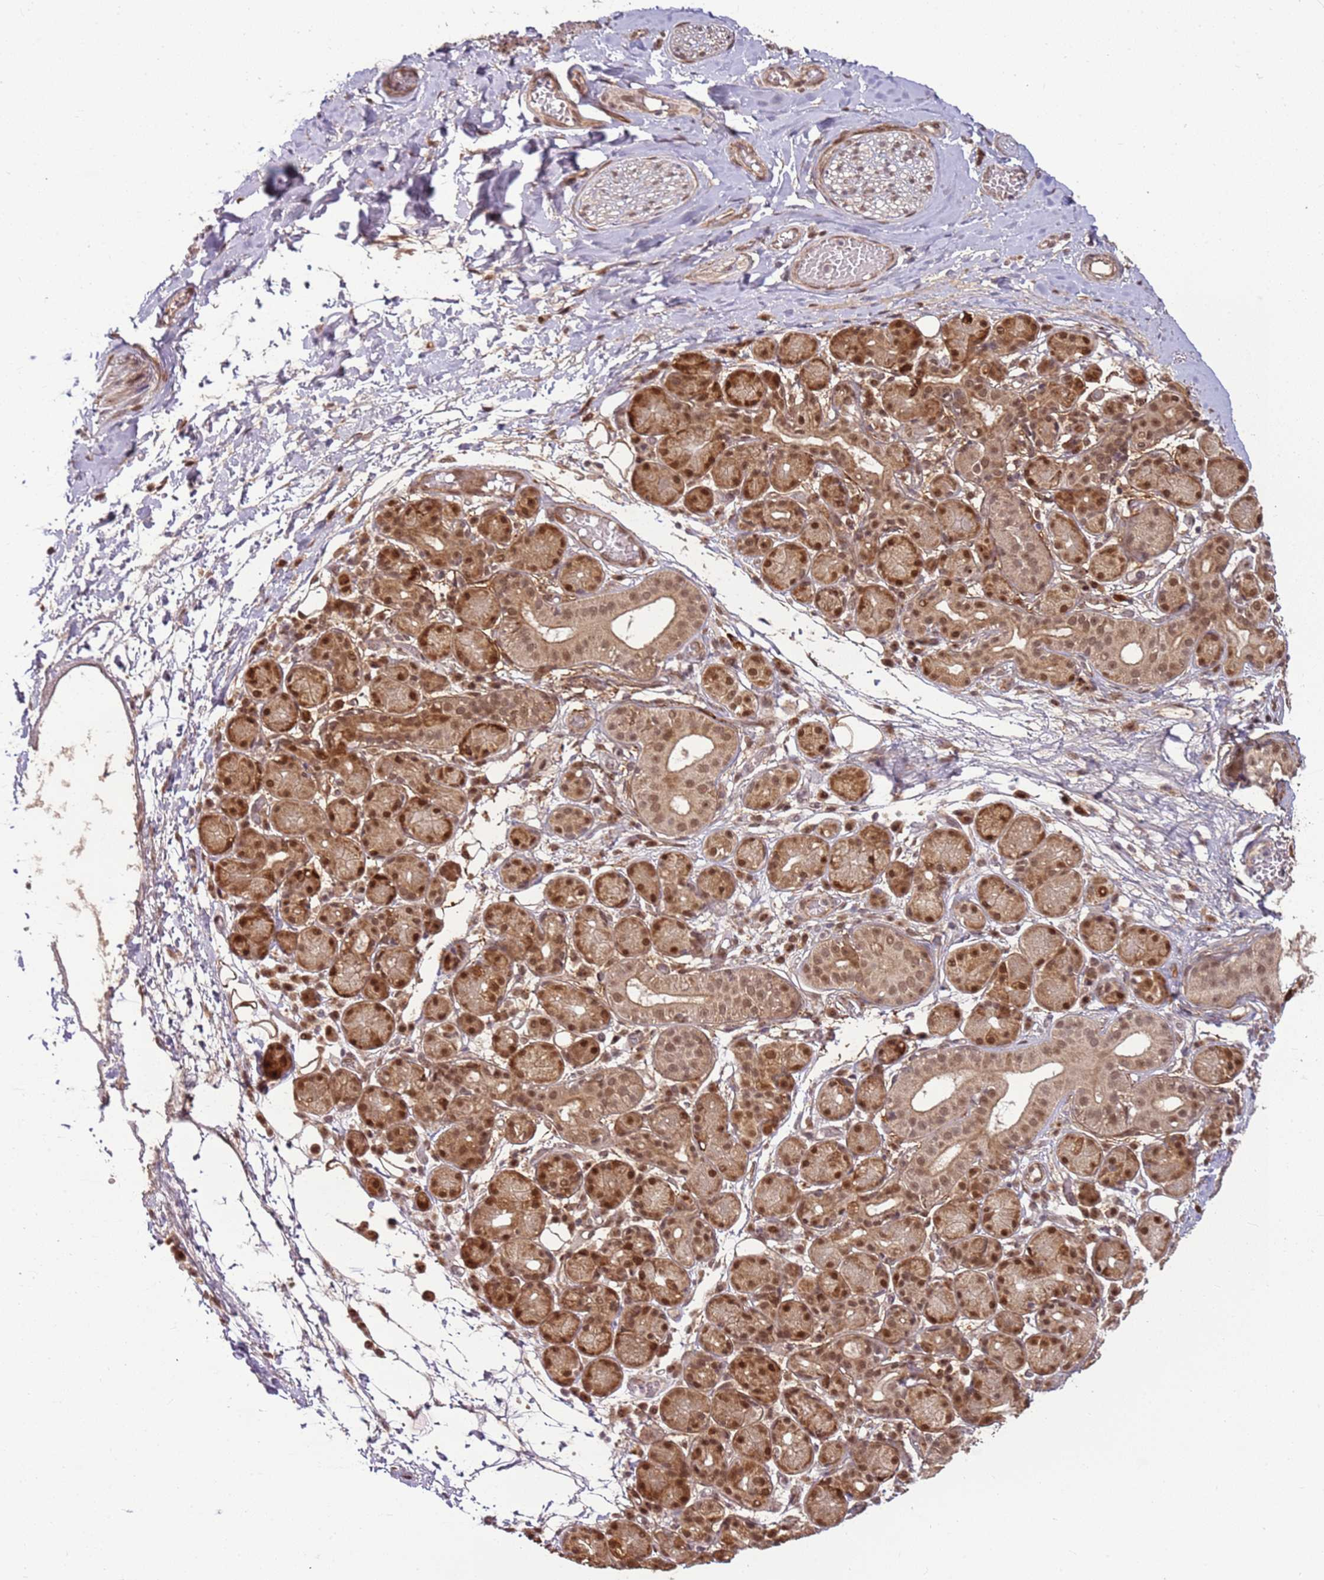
{"staining": {"intensity": "negative", "quantity": "none", "location": "none"}, "tissue": "adipose tissue", "cell_type": "Adipocytes", "image_type": "normal", "snomed": [{"axis": "morphology", "description": "Normal tissue, NOS"}, {"axis": "topography", "description": "Salivary gland"}, {"axis": "topography", "description": "Peripheral nerve tissue"}], "caption": "An immunohistochemistry (IHC) histopathology image of benign adipose tissue is shown. There is no staining in adipocytes of adipose tissue.", "gene": "POLR3H", "patient": {"sex": "male", "age": 62}}